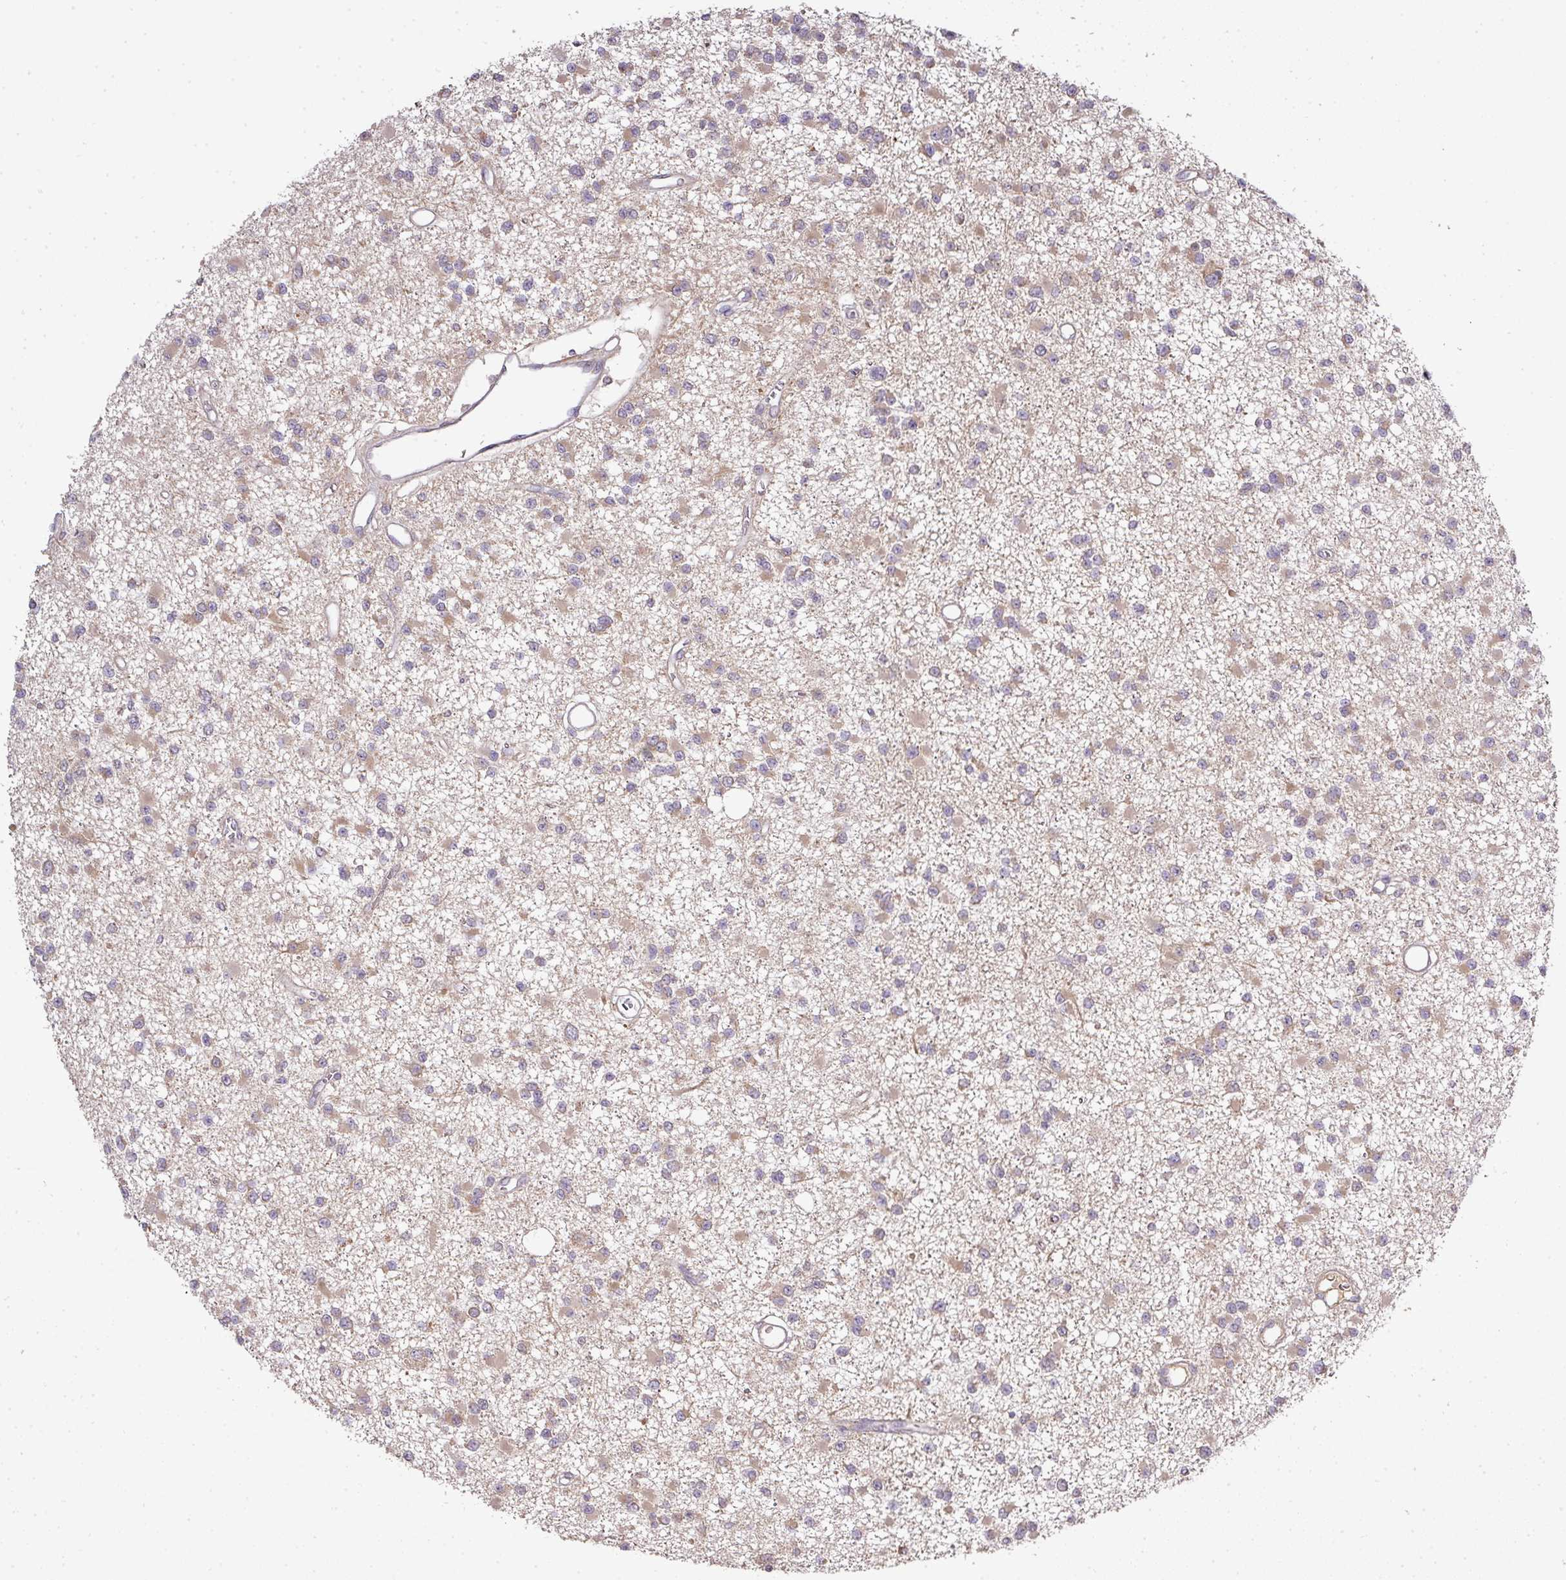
{"staining": {"intensity": "weak", "quantity": ">75%", "location": "cytoplasmic/membranous"}, "tissue": "glioma", "cell_type": "Tumor cells", "image_type": "cancer", "snomed": [{"axis": "morphology", "description": "Glioma, malignant, Low grade"}, {"axis": "topography", "description": "Brain"}], "caption": "There is low levels of weak cytoplasmic/membranous expression in tumor cells of low-grade glioma (malignant), as demonstrated by immunohistochemical staining (brown color).", "gene": "GALP", "patient": {"sex": "female", "age": 22}}